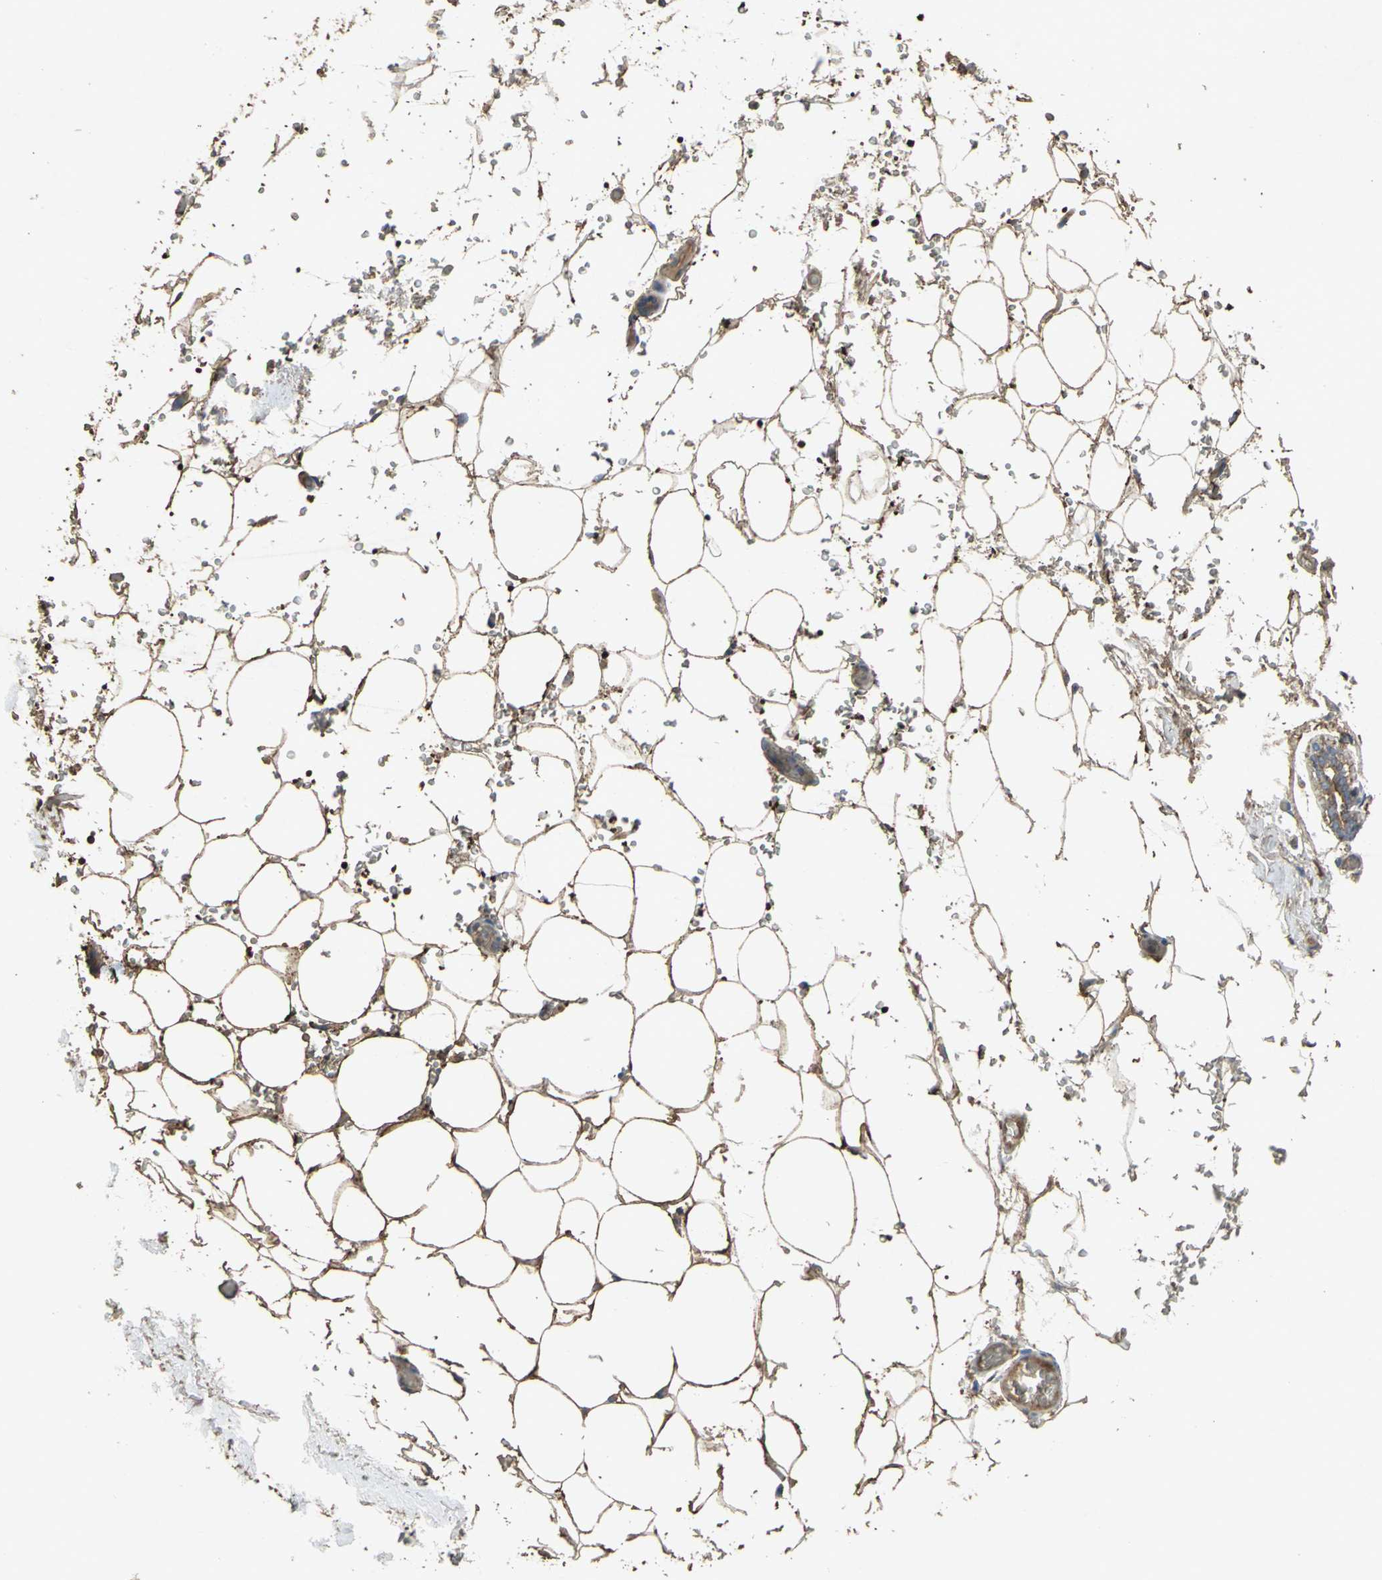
{"staining": {"intensity": "strong", "quantity": ">75%", "location": "cytoplasmic/membranous"}, "tissue": "breast", "cell_type": "Adipocytes", "image_type": "normal", "snomed": [{"axis": "morphology", "description": "Normal tissue, NOS"}, {"axis": "topography", "description": "Breast"}, {"axis": "topography", "description": "Soft tissue"}], "caption": "The photomicrograph exhibits staining of normal breast, revealing strong cytoplasmic/membranous protein staining (brown color) within adipocytes.", "gene": "POLRMT", "patient": {"sex": "female", "age": 75}}